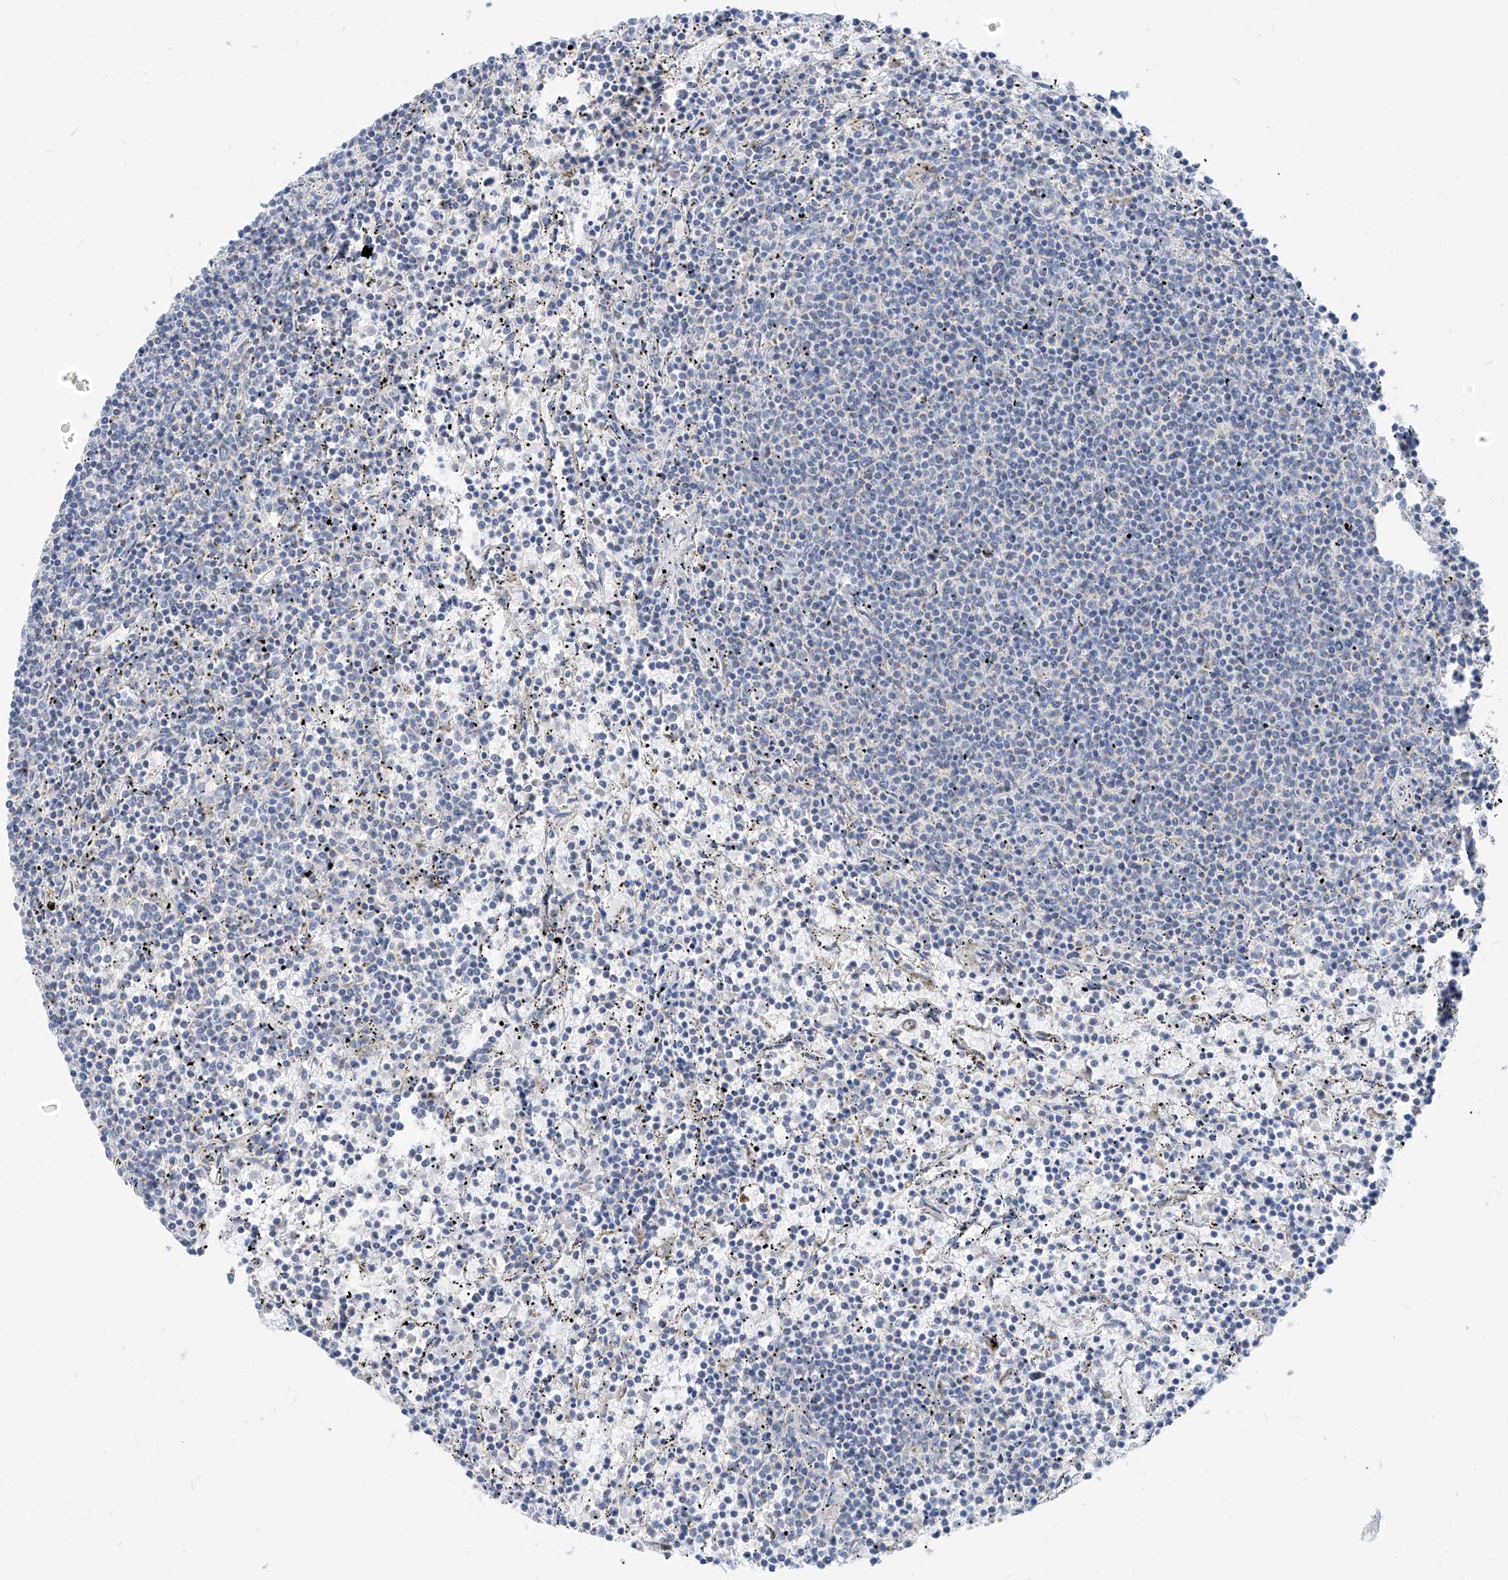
{"staining": {"intensity": "negative", "quantity": "none", "location": "none"}, "tissue": "lymphoma", "cell_type": "Tumor cells", "image_type": "cancer", "snomed": [{"axis": "morphology", "description": "Malignant lymphoma, non-Hodgkin's type, Low grade"}, {"axis": "topography", "description": "Spleen"}], "caption": "Image shows no protein positivity in tumor cells of lymphoma tissue.", "gene": "ZNF404", "patient": {"sex": "female", "age": 50}}